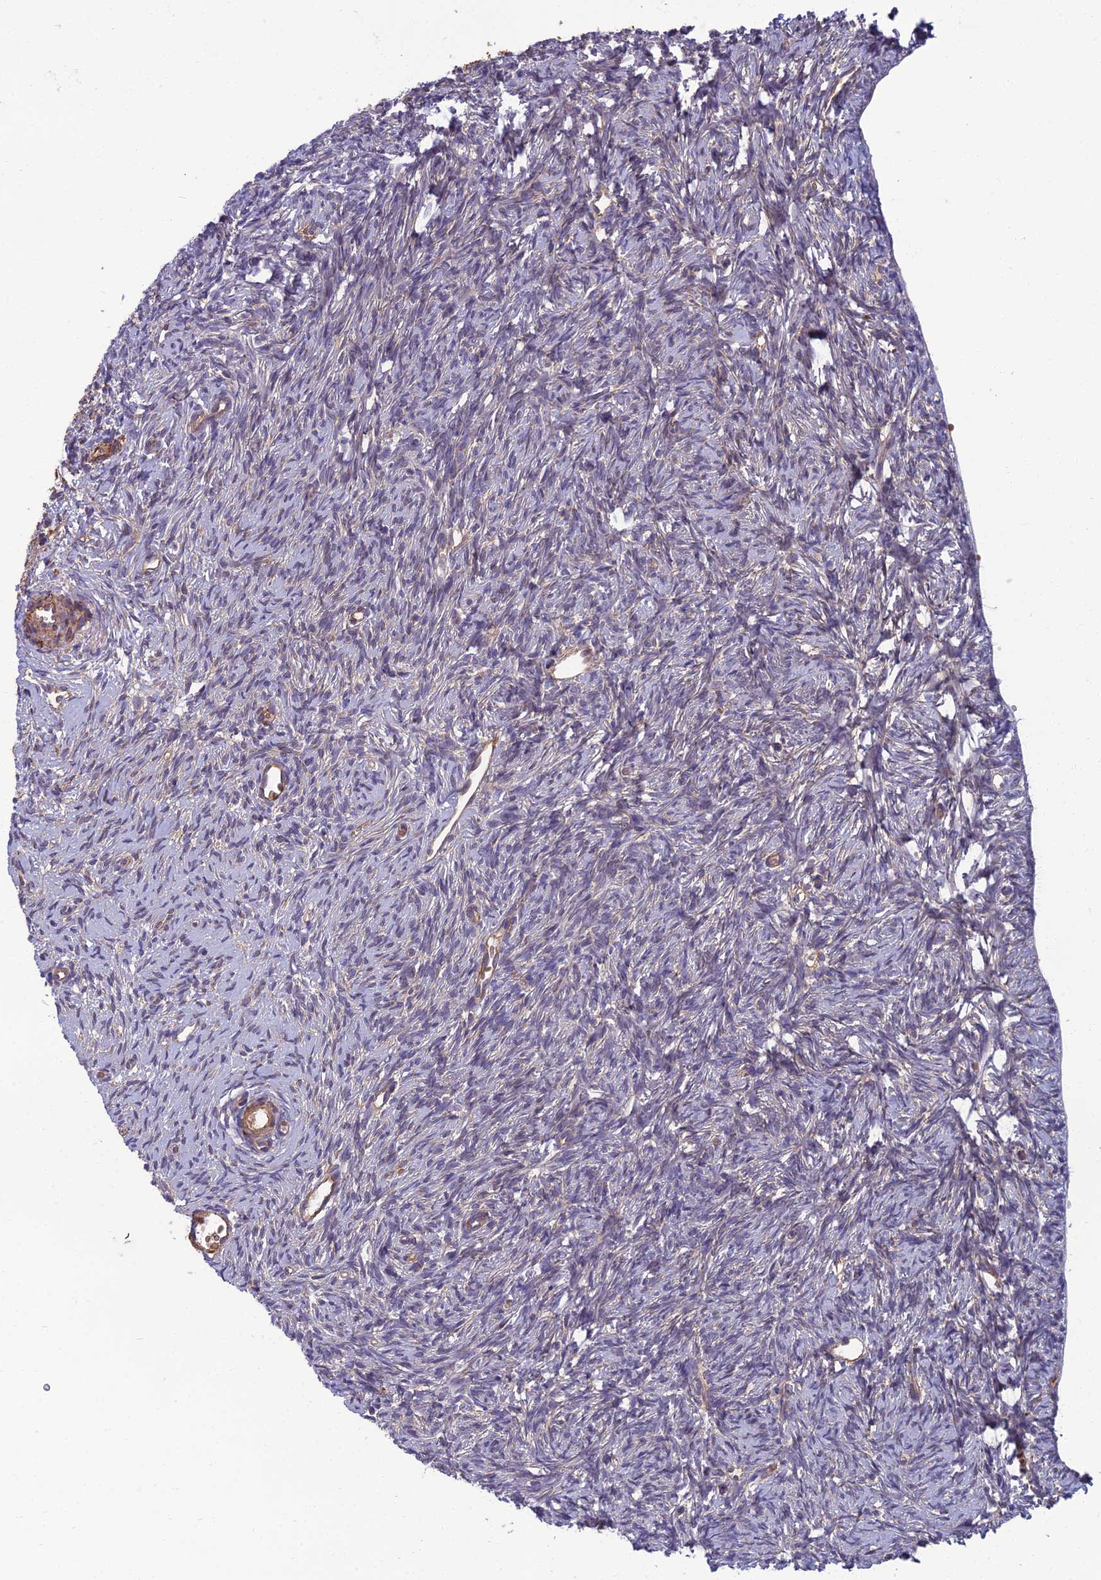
{"staining": {"intensity": "negative", "quantity": "none", "location": "none"}, "tissue": "ovary", "cell_type": "Follicle cells", "image_type": "normal", "snomed": [{"axis": "morphology", "description": "Normal tissue, NOS"}, {"axis": "topography", "description": "Ovary"}], "caption": "This is an immunohistochemistry (IHC) image of normal ovary. There is no staining in follicle cells.", "gene": "WDR24", "patient": {"sex": "female", "age": 51}}